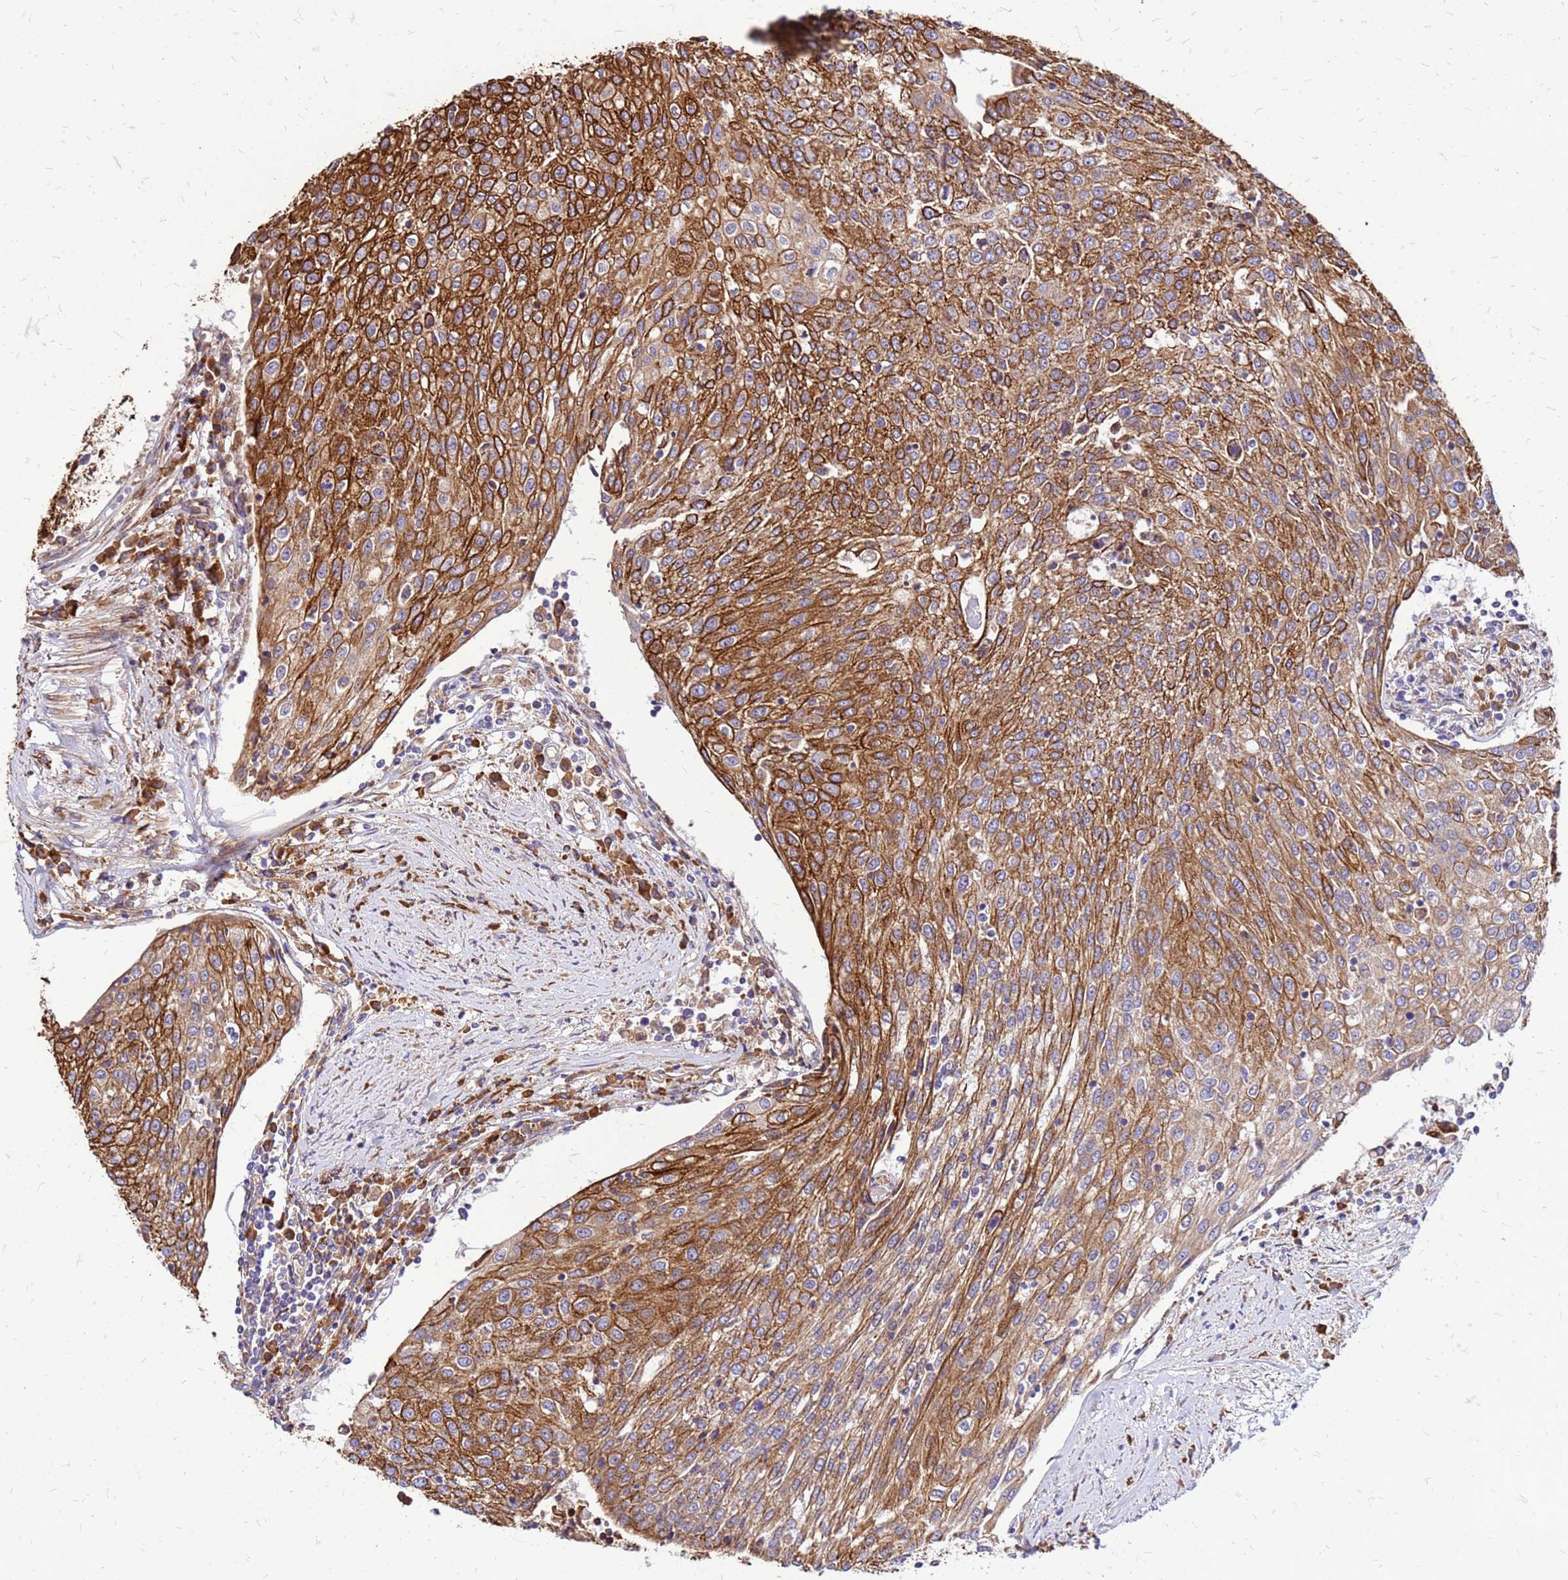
{"staining": {"intensity": "strong", "quantity": ">75%", "location": "cytoplasmic/membranous"}, "tissue": "urothelial cancer", "cell_type": "Tumor cells", "image_type": "cancer", "snomed": [{"axis": "morphology", "description": "Urothelial carcinoma, High grade"}, {"axis": "topography", "description": "Urinary bladder"}], "caption": "Human urothelial carcinoma (high-grade) stained with a protein marker exhibits strong staining in tumor cells.", "gene": "VMO1", "patient": {"sex": "female", "age": 85}}